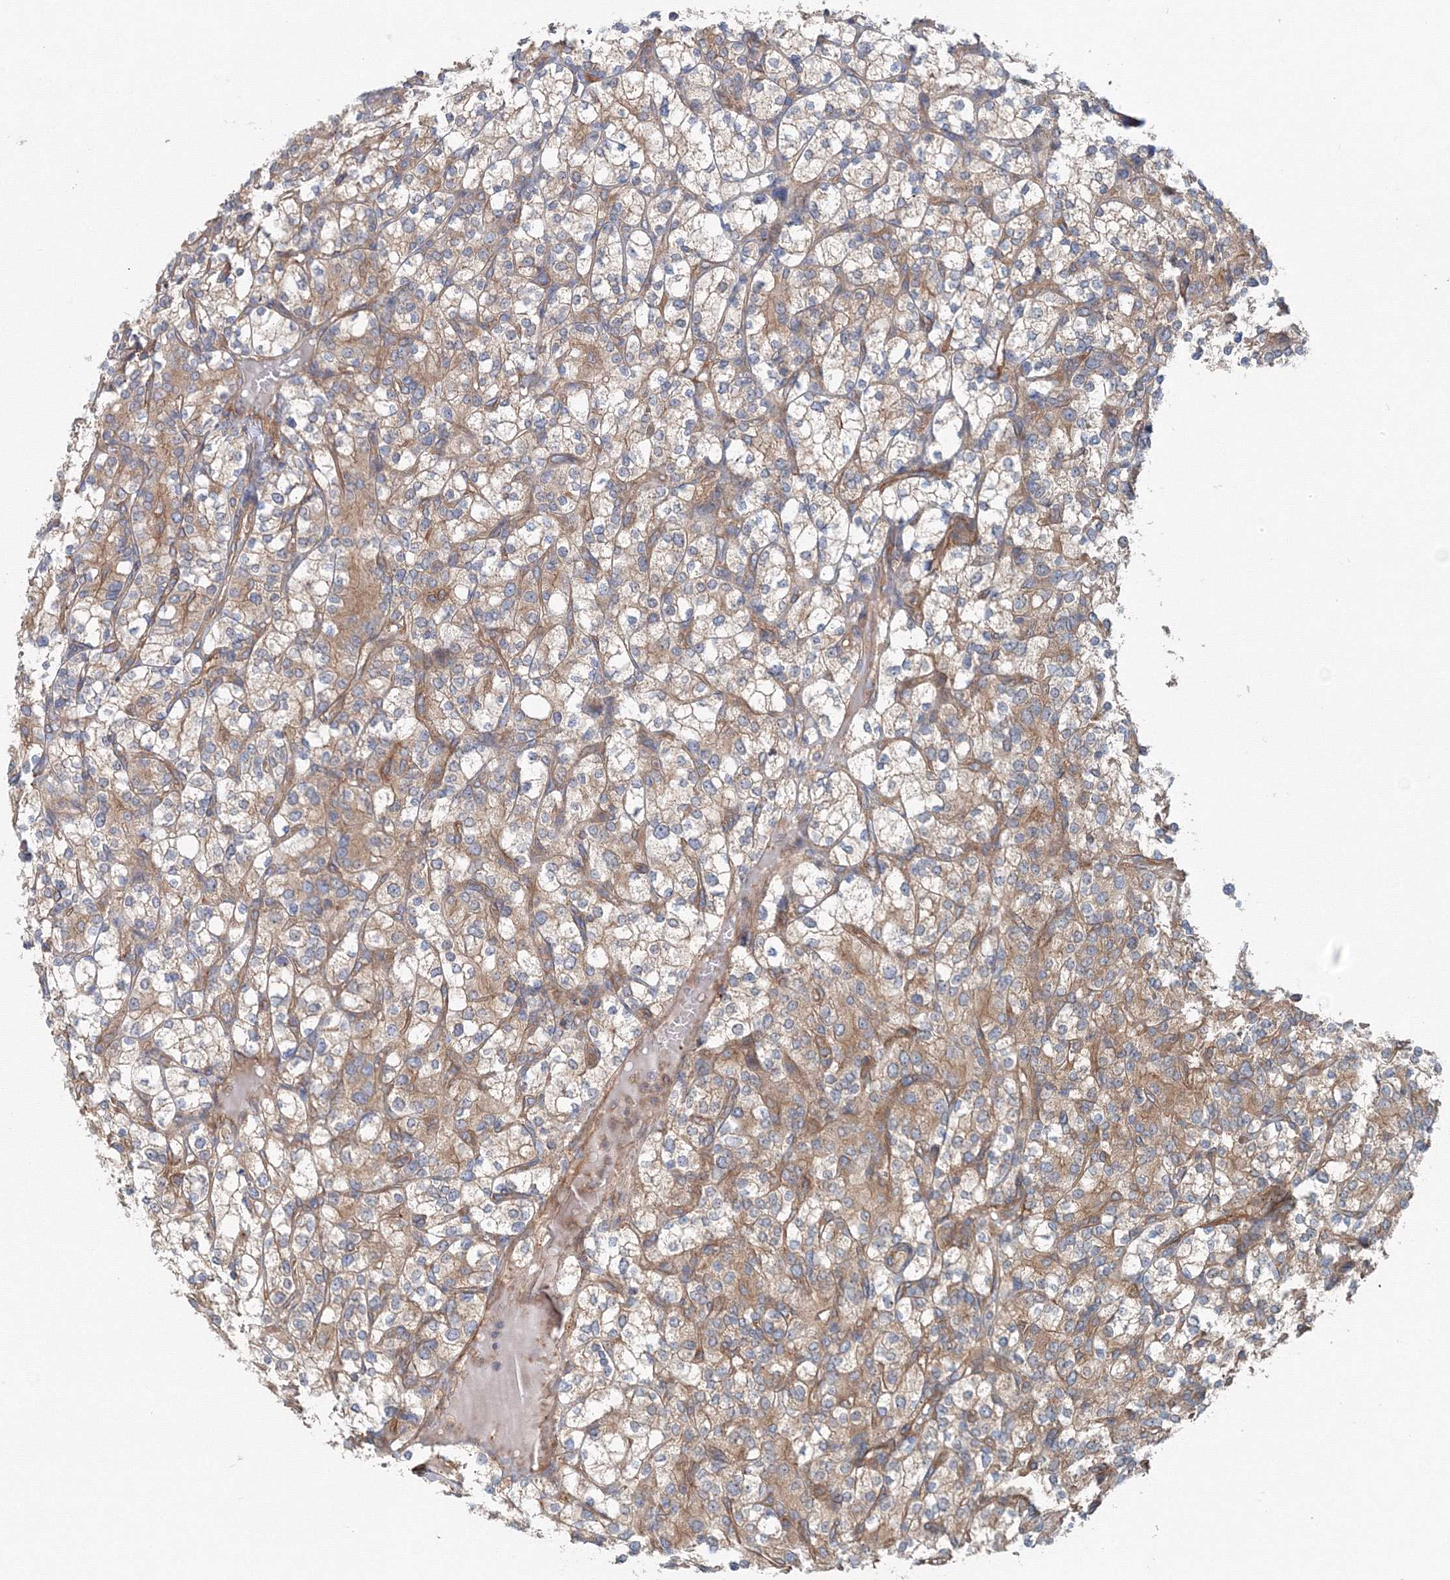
{"staining": {"intensity": "weak", "quantity": ">75%", "location": "cytoplasmic/membranous"}, "tissue": "renal cancer", "cell_type": "Tumor cells", "image_type": "cancer", "snomed": [{"axis": "morphology", "description": "Adenocarcinoma, NOS"}, {"axis": "topography", "description": "Kidney"}], "caption": "Immunohistochemical staining of human renal adenocarcinoma shows weak cytoplasmic/membranous protein positivity in approximately >75% of tumor cells.", "gene": "EXOC1", "patient": {"sex": "male", "age": 77}}